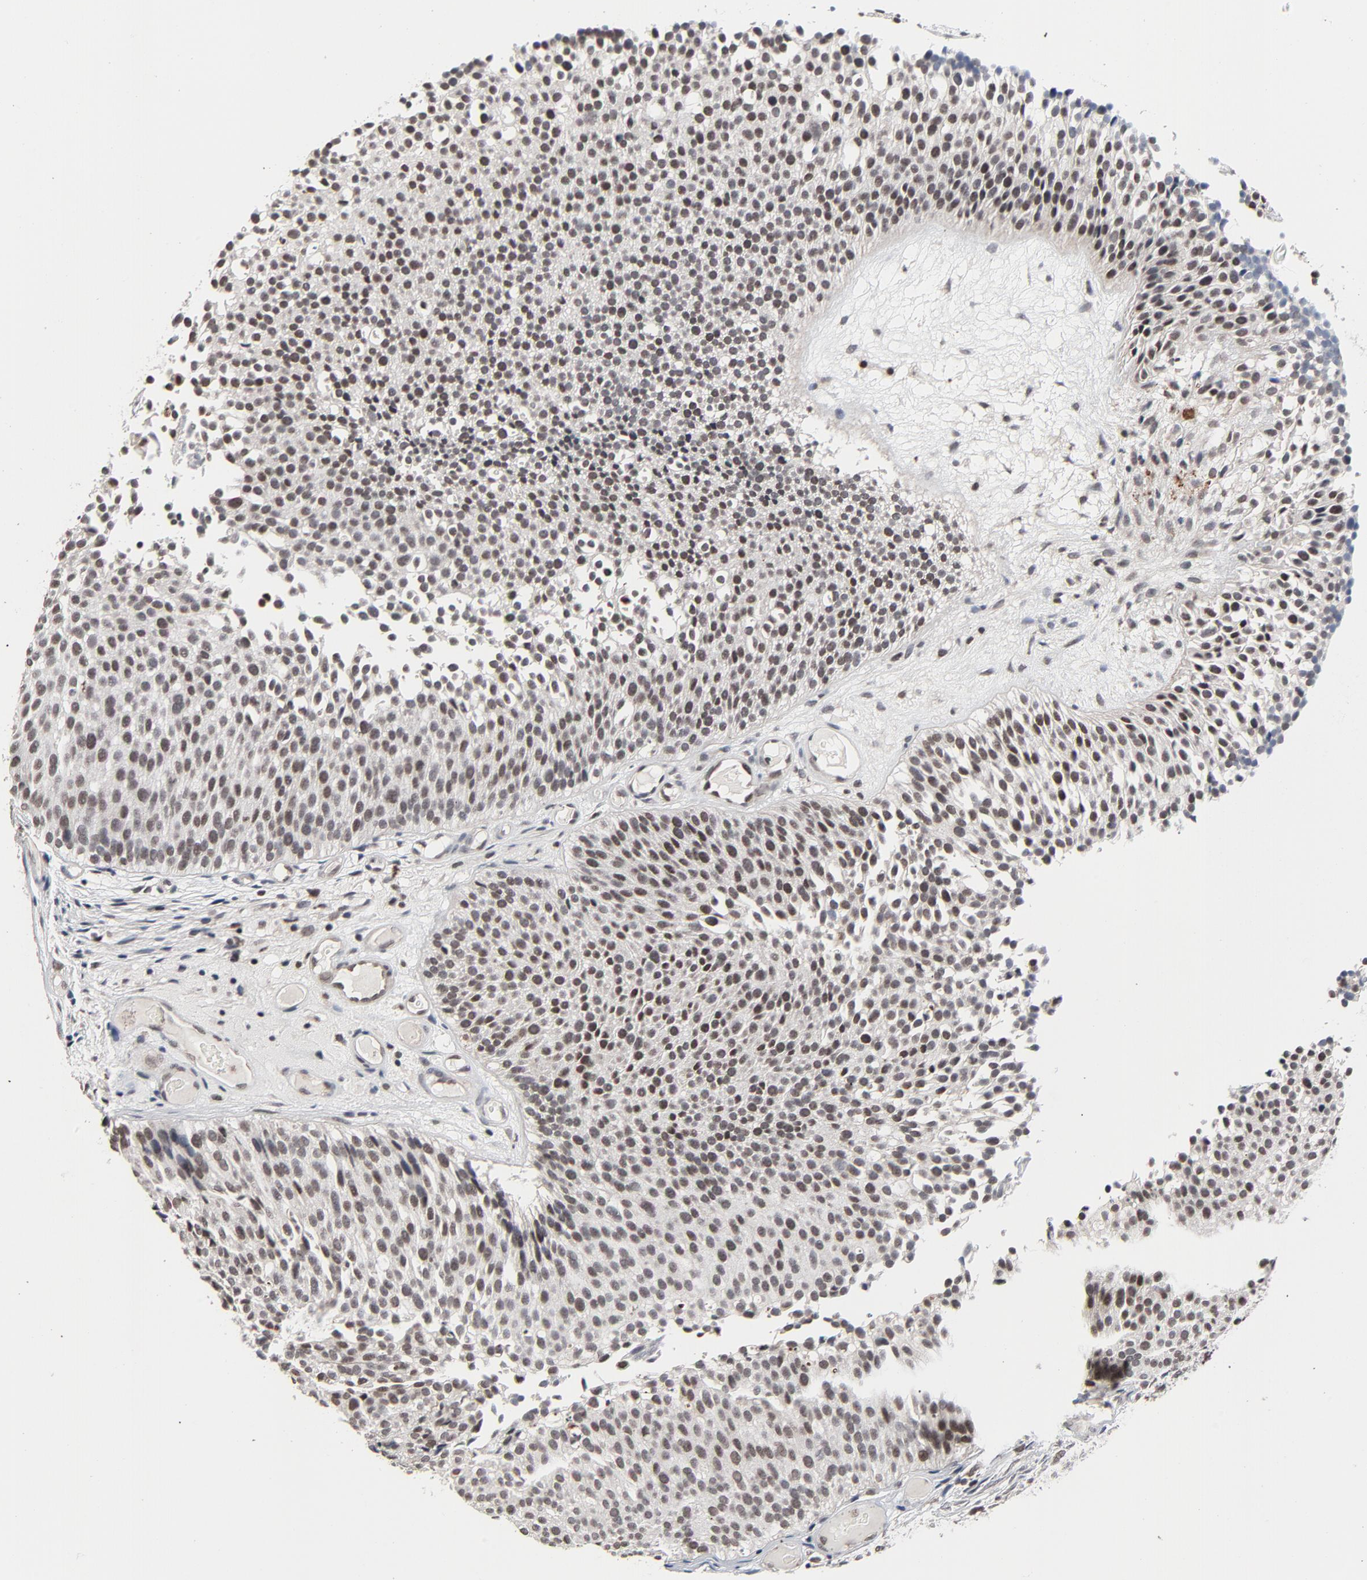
{"staining": {"intensity": "weak", "quantity": "25%-75%", "location": "nuclear"}, "tissue": "urothelial cancer", "cell_type": "Tumor cells", "image_type": "cancer", "snomed": [{"axis": "morphology", "description": "Urothelial carcinoma, Low grade"}, {"axis": "topography", "description": "Urinary bladder"}], "caption": "A photomicrograph showing weak nuclear staining in approximately 25%-75% of tumor cells in low-grade urothelial carcinoma, as visualized by brown immunohistochemical staining.", "gene": "ZNF419", "patient": {"sex": "male", "age": 85}}